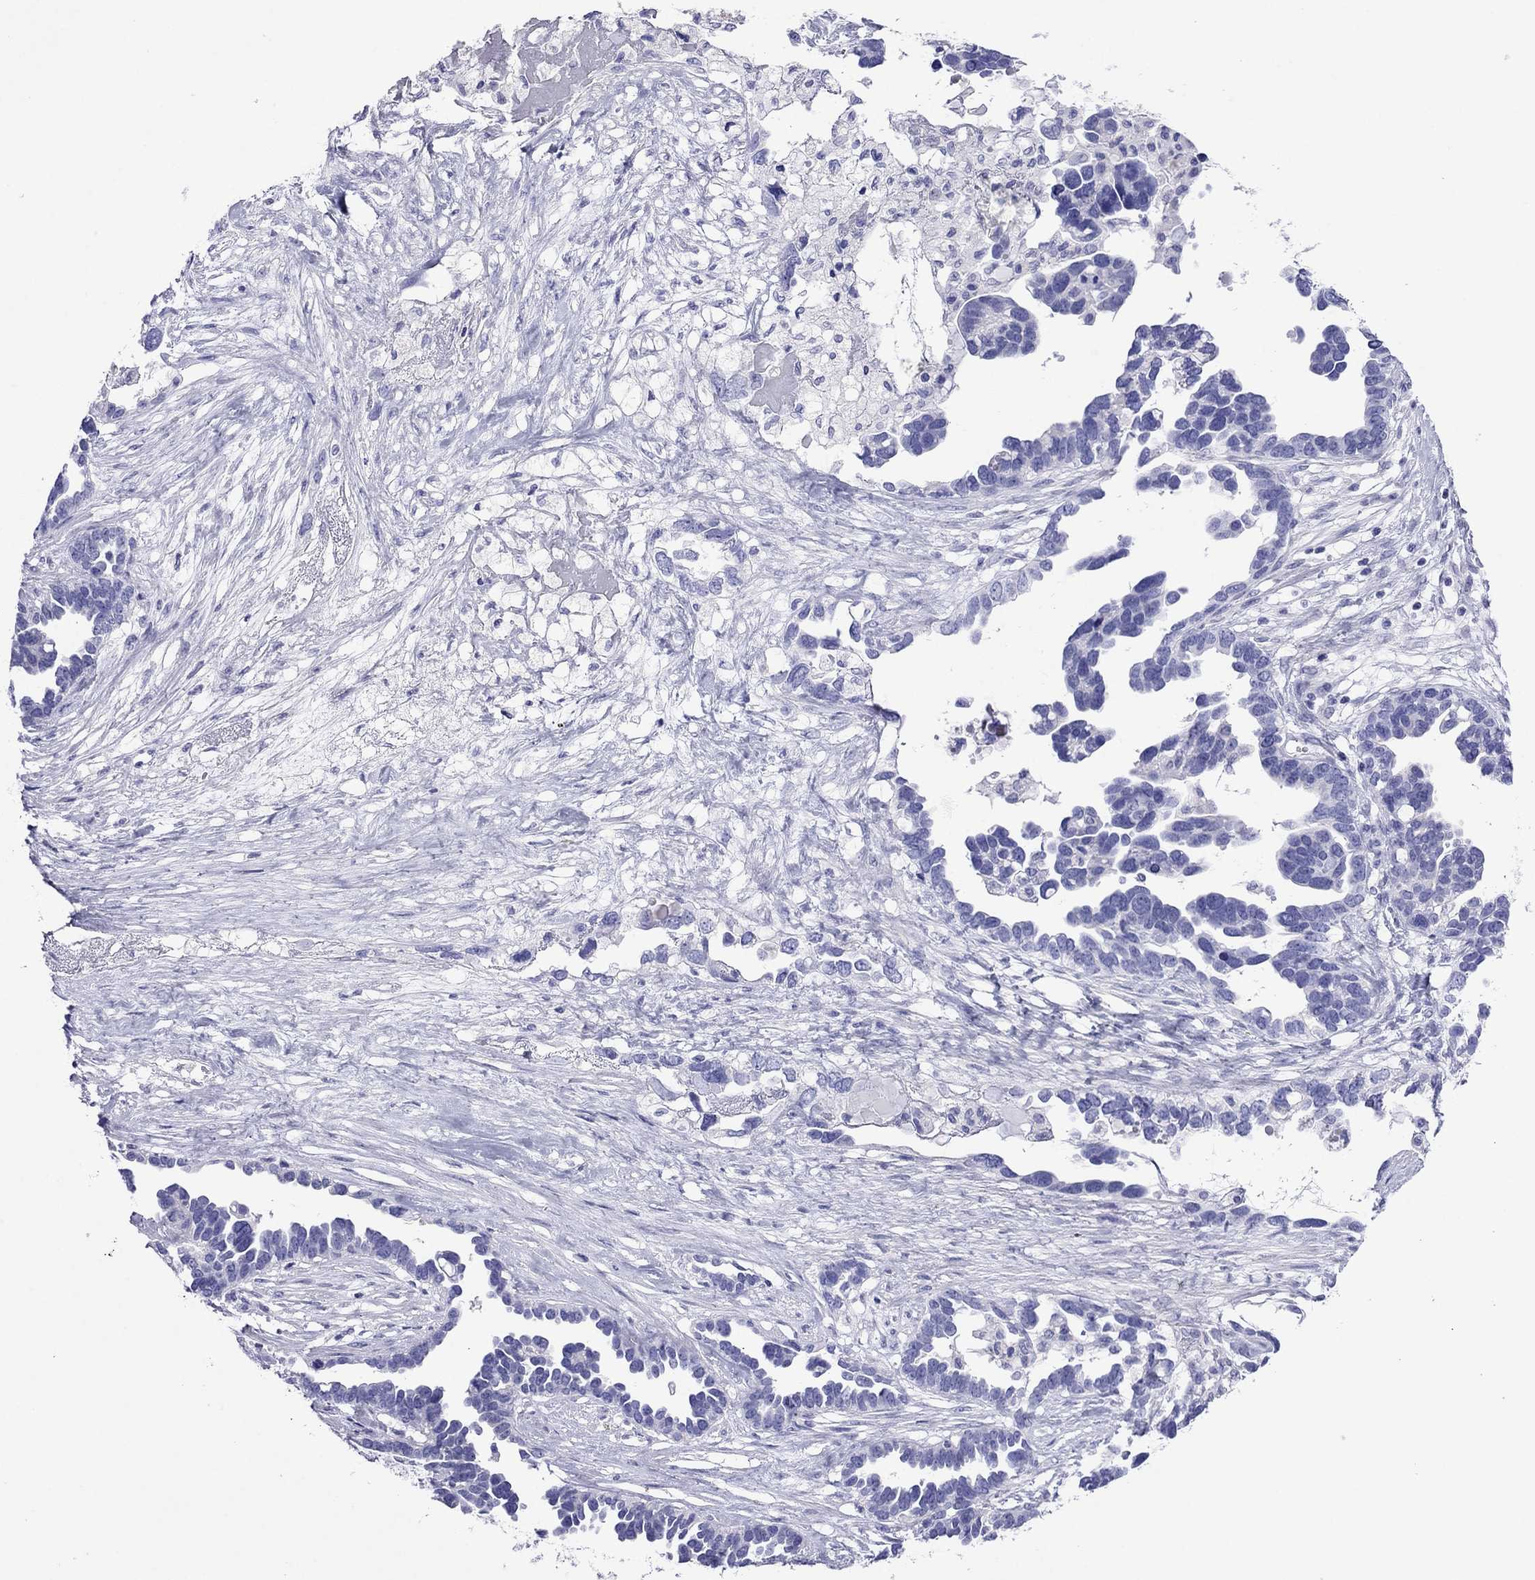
{"staining": {"intensity": "negative", "quantity": "none", "location": "none"}, "tissue": "ovarian cancer", "cell_type": "Tumor cells", "image_type": "cancer", "snomed": [{"axis": "morphology", "description": "Cystadenocarcinoma, serous, NOS"}, {"axis": "topography", "description": "Ovary"}], "caption": "The image shows no staining of tumor cells in serous cystadenocarcinoma (ovarian).", "gene": "PCDHA6", "patient": {"sex": "female", "age": 54}}